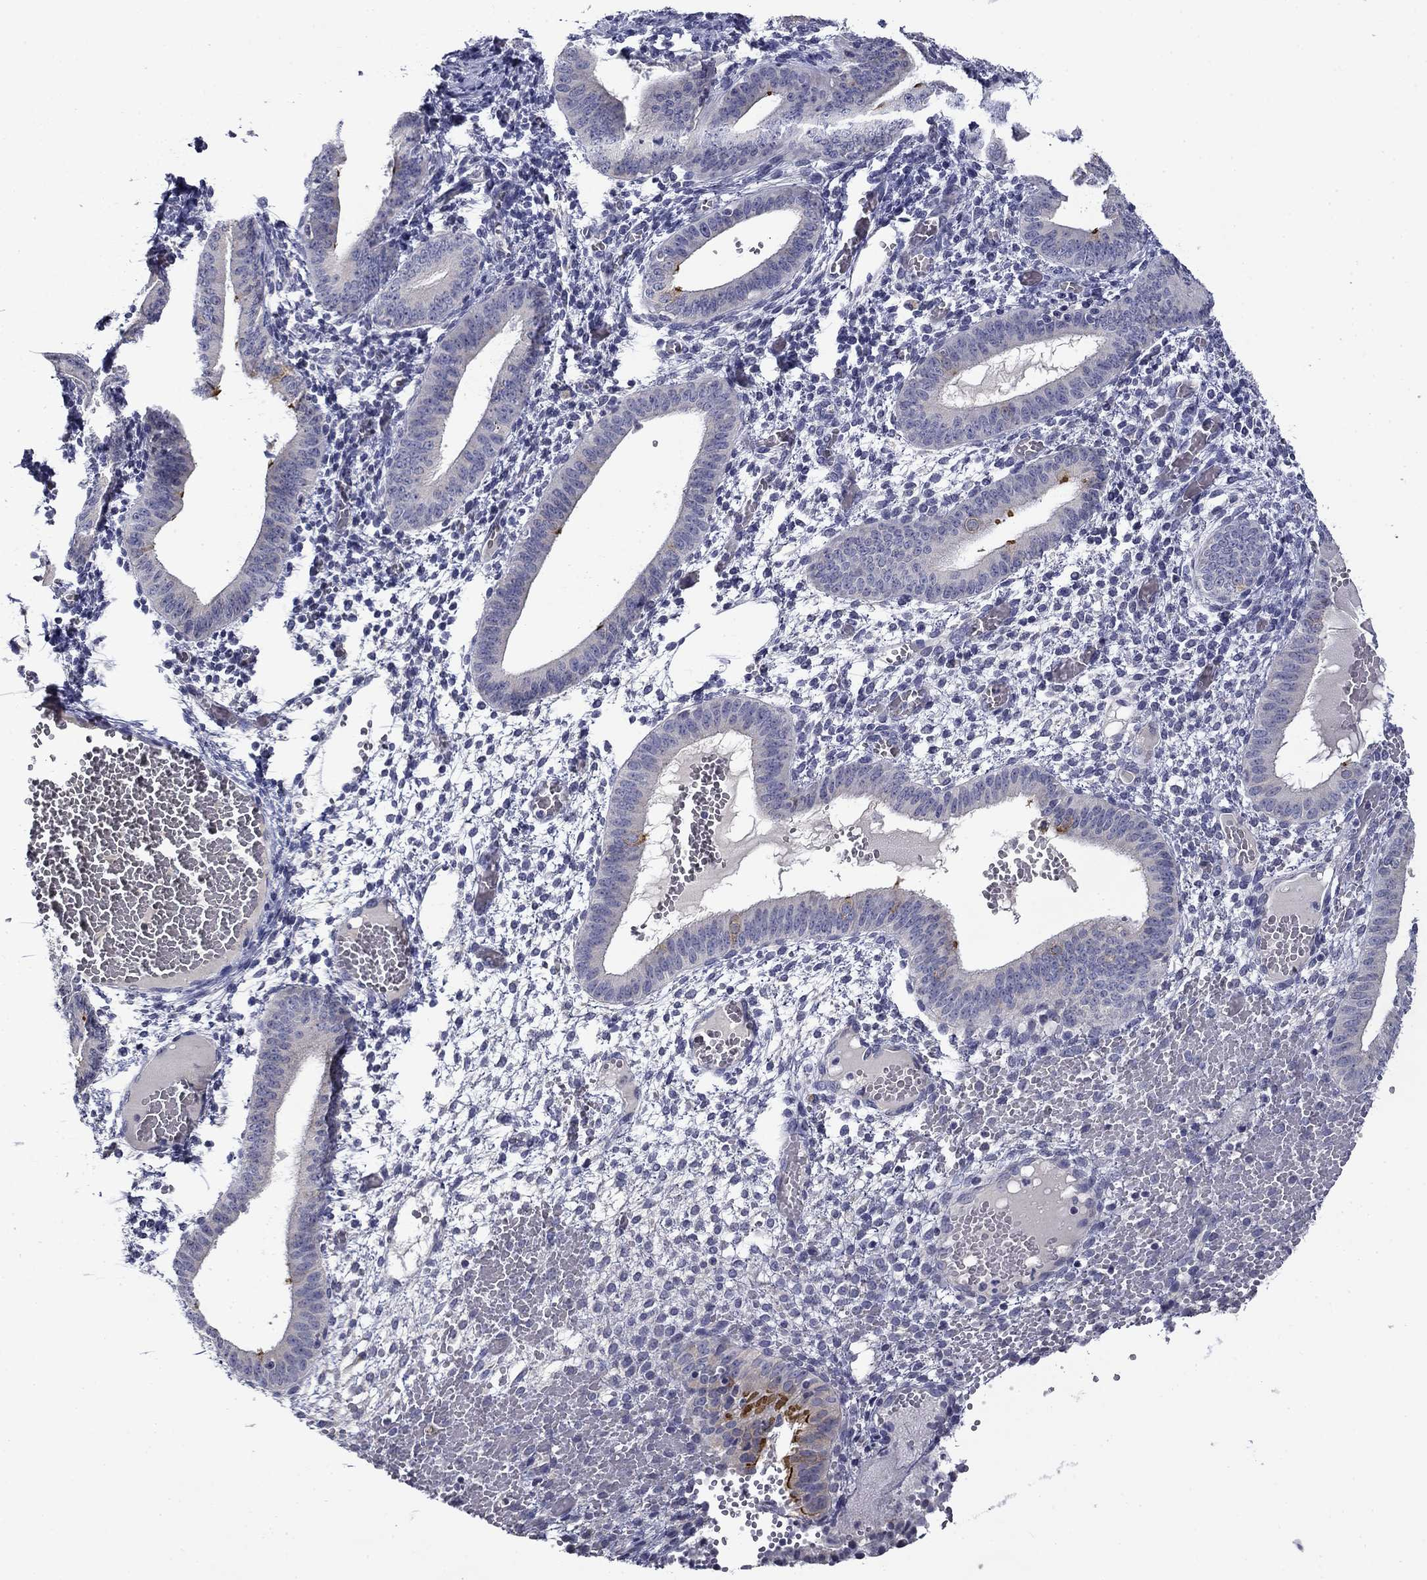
{"staining": {"intensity": "negative", "quantity": "none", "location": "none"}, "tissue": "endometrium", "cell_type": "Cells in endometrial stroma", "image_type": "normal", "snomed": [{"axis": "morphology", "description": "Normal tissue, NOS"}, {"axis": "topography", "description": "Endometrium"}], "caption": "A high-resolution histopathology image shows immunohistochemistry staining of benign endometrium, which shows no significant positivity in cells in endometrial stroma. (Stains: DAB immunohistochemistry with hematoxylin counter stain, Microscopy: brightfield microscopy at high magnification).", "gene": "SPATA7", "patient": {"sex": "female", "age": 42}}